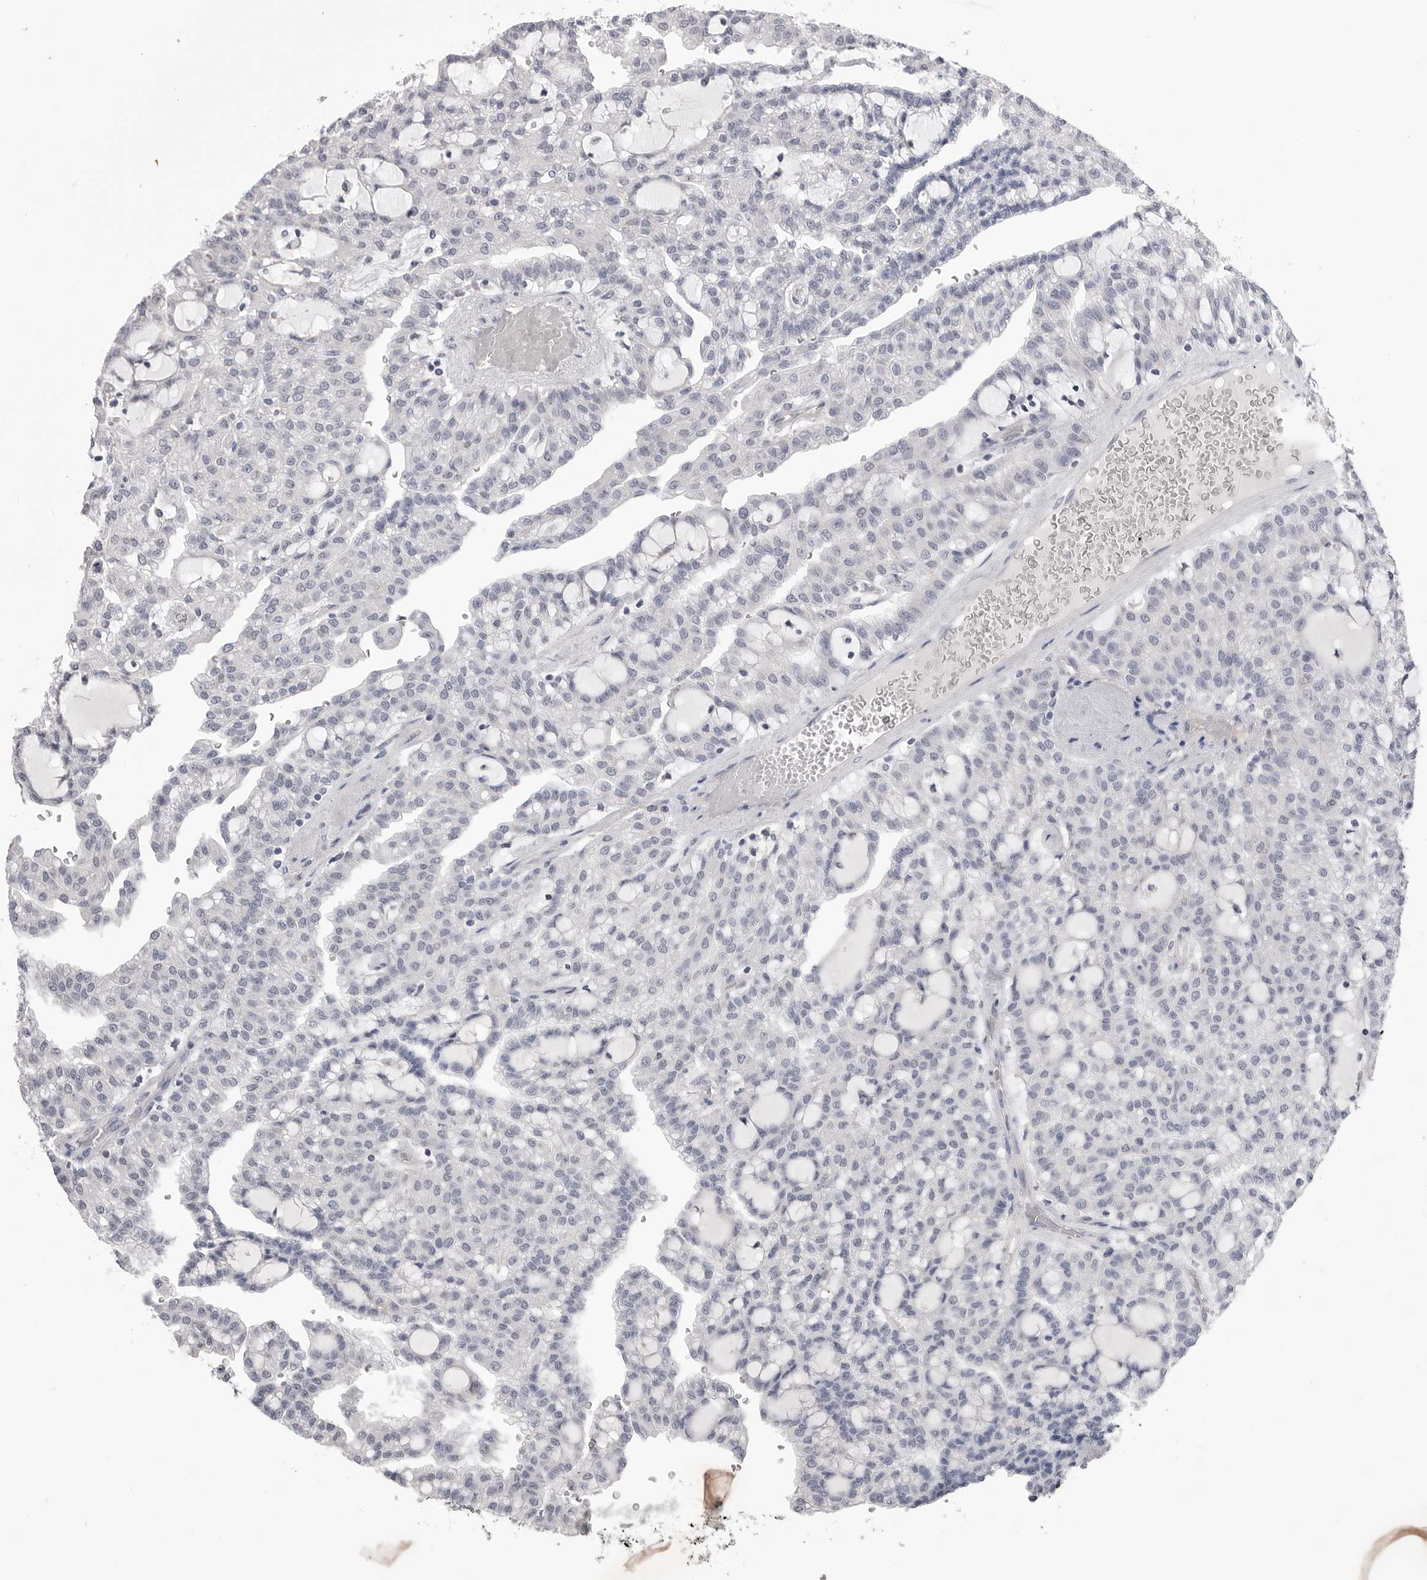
{"staining": {"intensity": "negative", "quantity": "none", "location": "none"}, "tissue": "renal cancer", "cell_type": "Tumor cells", "image_type": "cancer", "snomed": [{"axis": "morphology", "description": "Adenocarcinoma, NOS"}, {"axis": "topography", "description": "Kidney"}], "caption": "Renal cancer was stained to show a protein in brown. There is no significant staining in tumor cells. The staining was performed using DAB to visualize the protein expression in brown, while the nuclei were stained in blue with hematoxylin (Magnification: 20x).", "gene": "DLGAP3", "patient": {"sex": "male", "age": 63}}